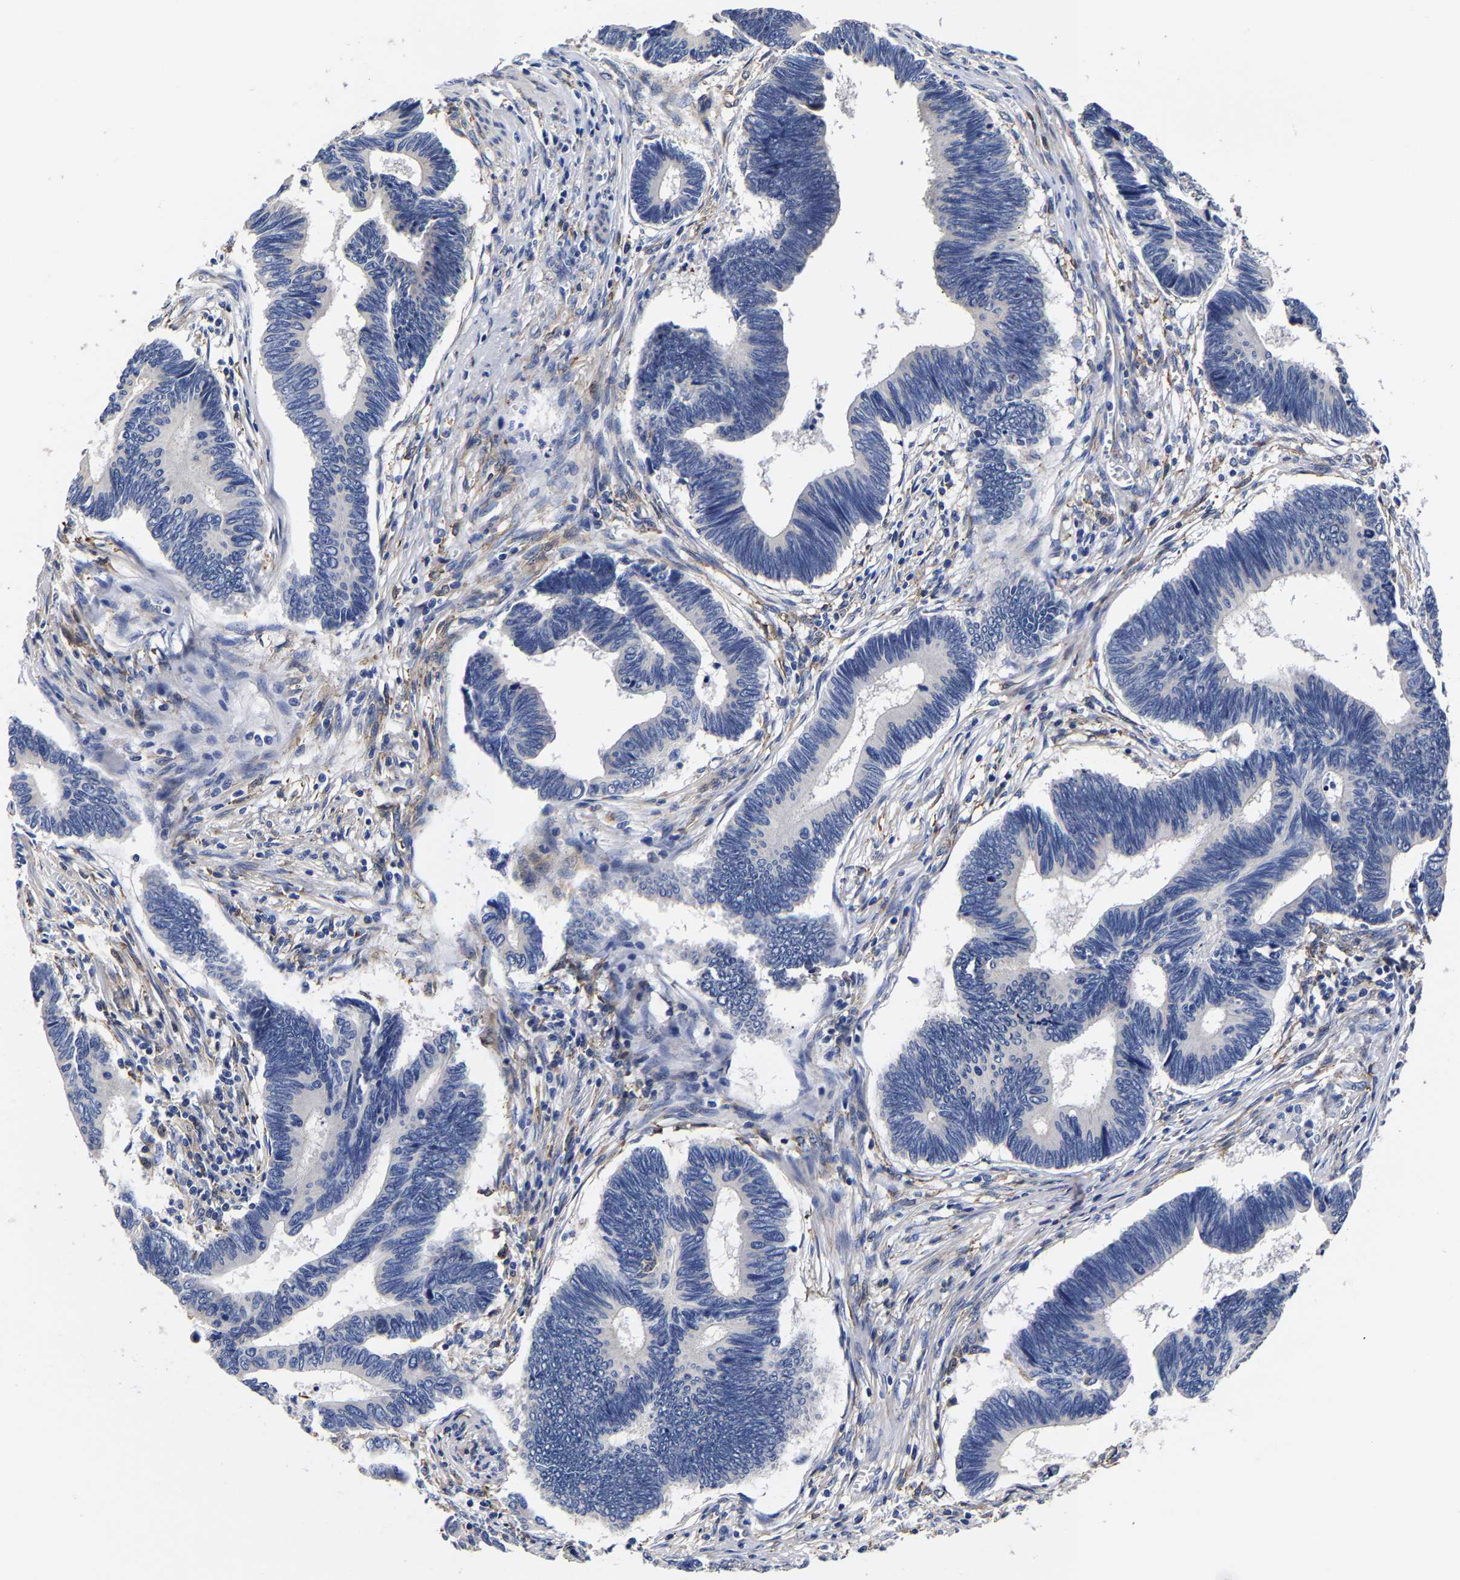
{"staining": {"intensity": "negative", "quantity": "none", "location": "none"}, "tissue": "pancreatic cancer", "cell_type": "Tumor cells", "image_type": "cancer", "snomed": [{"axis": "morphology", "description": "Adenocarcinoma, NOS"}, {"axis": "topography", "description": "Pancreas"}], "caption": "Pancreatic cancer (adenocarcinoma) was stained to show a protein in brown. There is no significant positivity in tumor cells.", "gene": "AASS", "patient": {"sex": "female", "age": 70}}